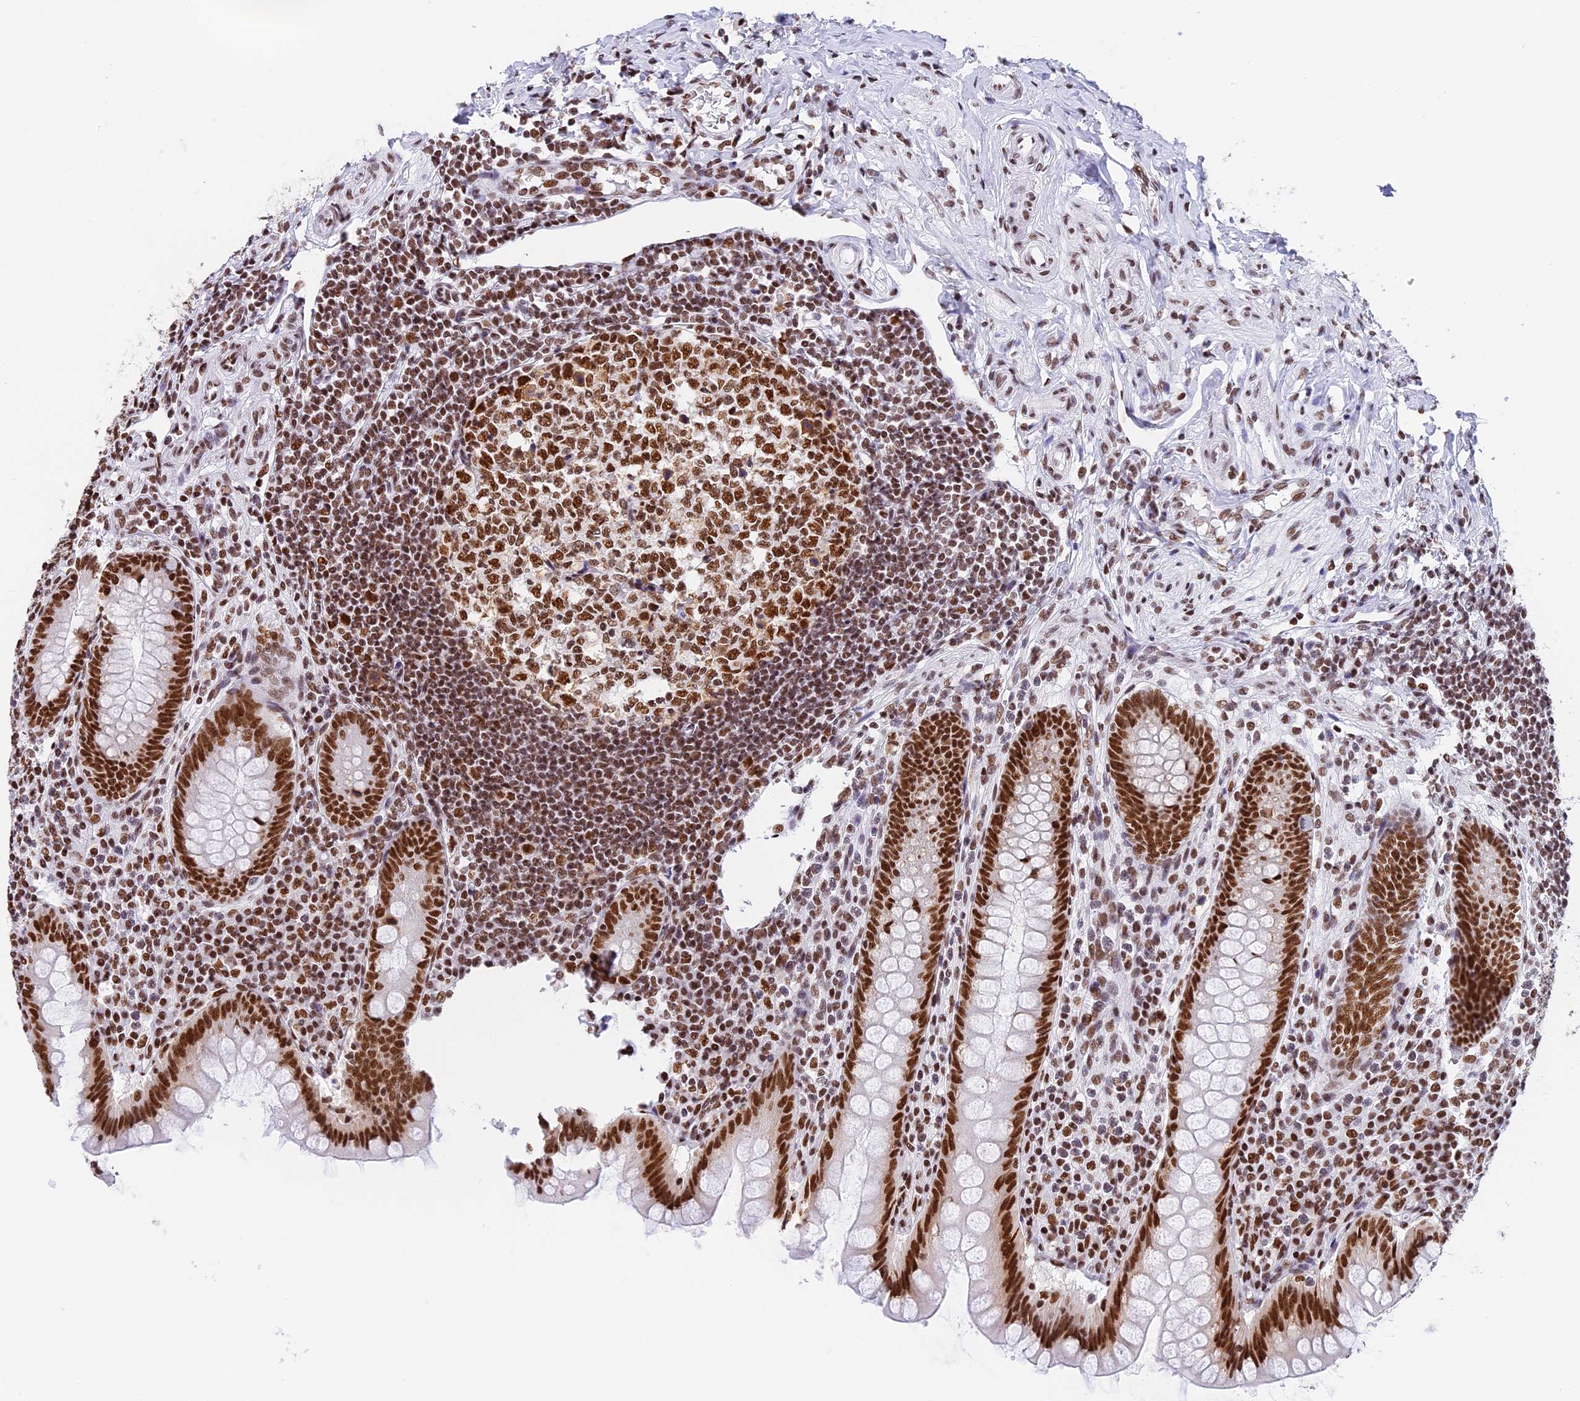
{"staining": {"intensity": "strong", "quantity": ">75%", "location": "nuclear"}, "tissue": "appendix", "cell_type": "Glandular cells", "image_type": "normal", "snomed": [{"axis": "morphology", "description": "Normal tissue, NOS"}, {"axis": "topography", "description": "Appendix"}], "caption": "Appendix stained for a protein demonstrates strong nuclear positivity in glandular cells. Nuclei are stained in blue.", "gene": "SBNO1", "patient": {"sex": "female", "age": 33}}